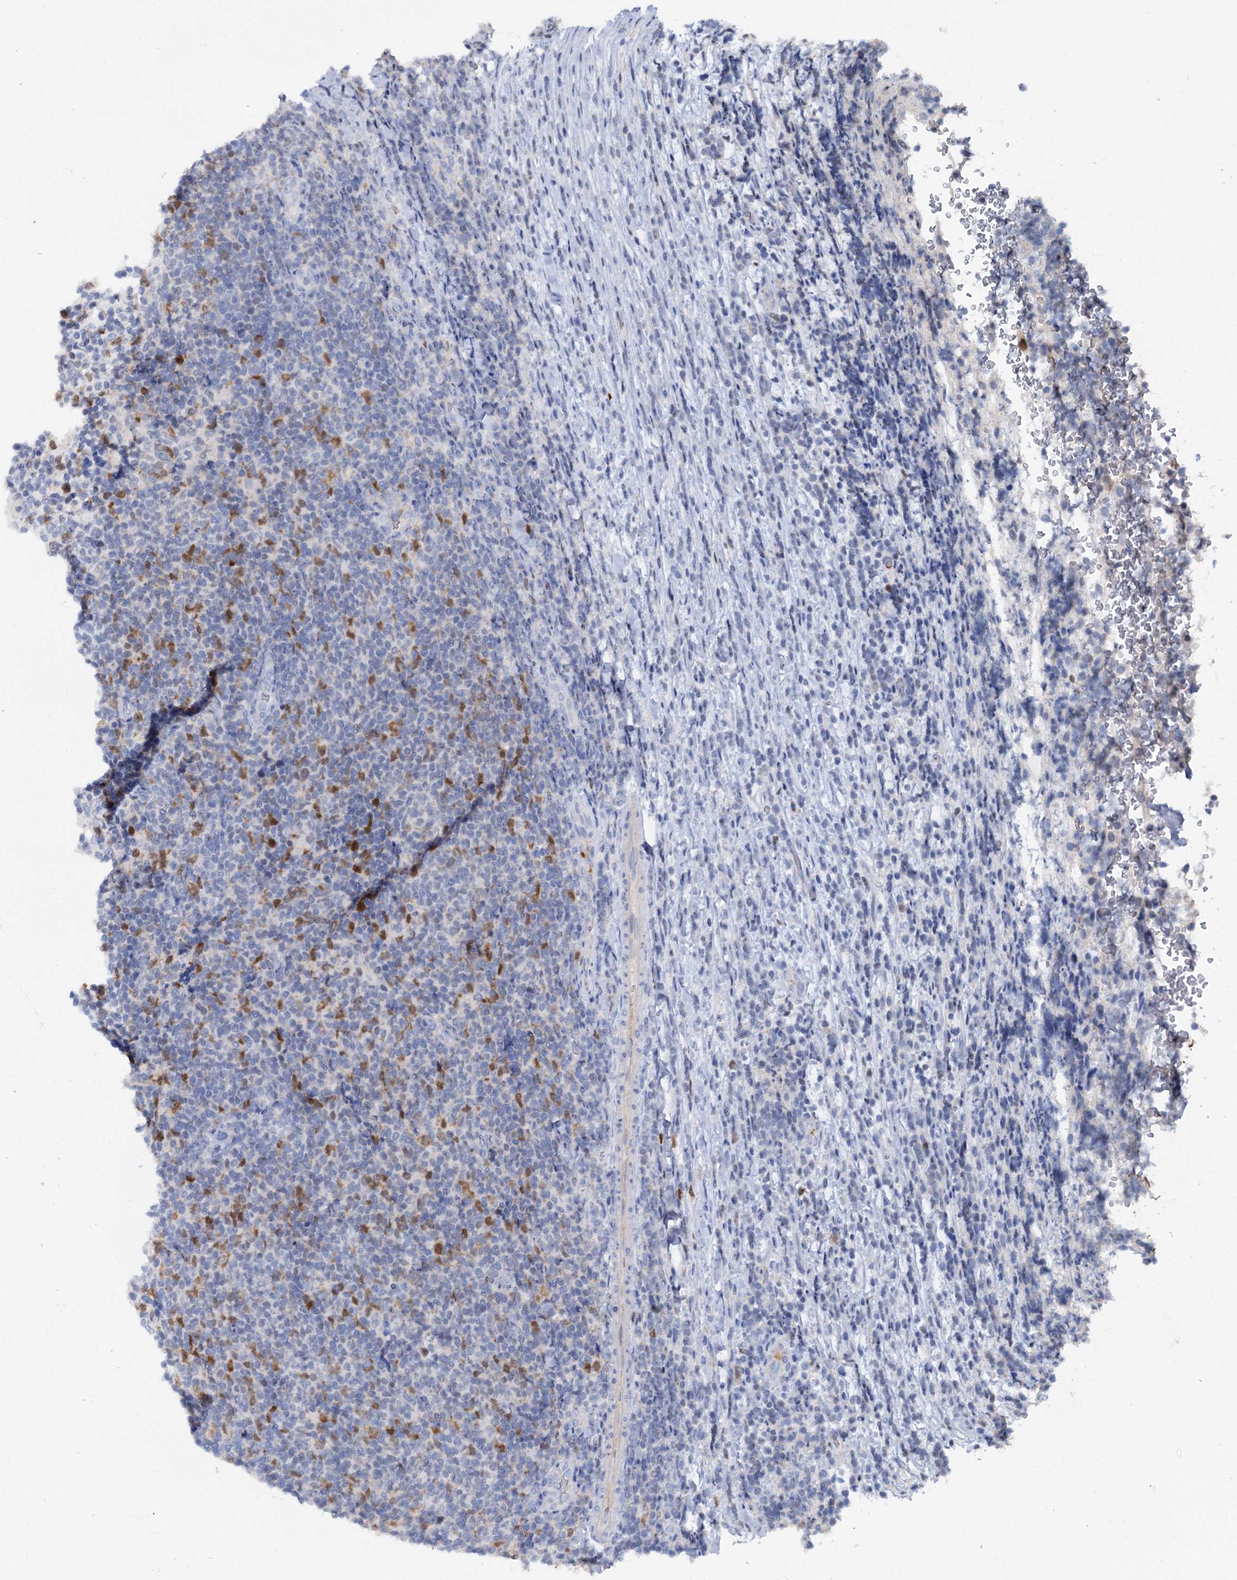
{"staining": {"intensity": "moderate", "quantity": "<25%", "location": "nuclear"}, "tissue": "lymphoma", "cell_type": "Tumor cells", "image_type": "cancer", "snomed": [{"axis": "morphology", "description": "Malignant lymphoma, non-Hodgkin's type, Low grade"}, {"axis": "topography", "description": "Lymph node"}], "caption": "Moderate nuclear protein positivity is present in about <25% of tumor cells in lymphoma. The staining was performed using DAB to visualize the protein expression in brown, while the nuclei were stained in blue with hematoxylin (Magnification: 20x).", "gene": "FAM111B", "patient": {"sex": "male", "age": 66}}